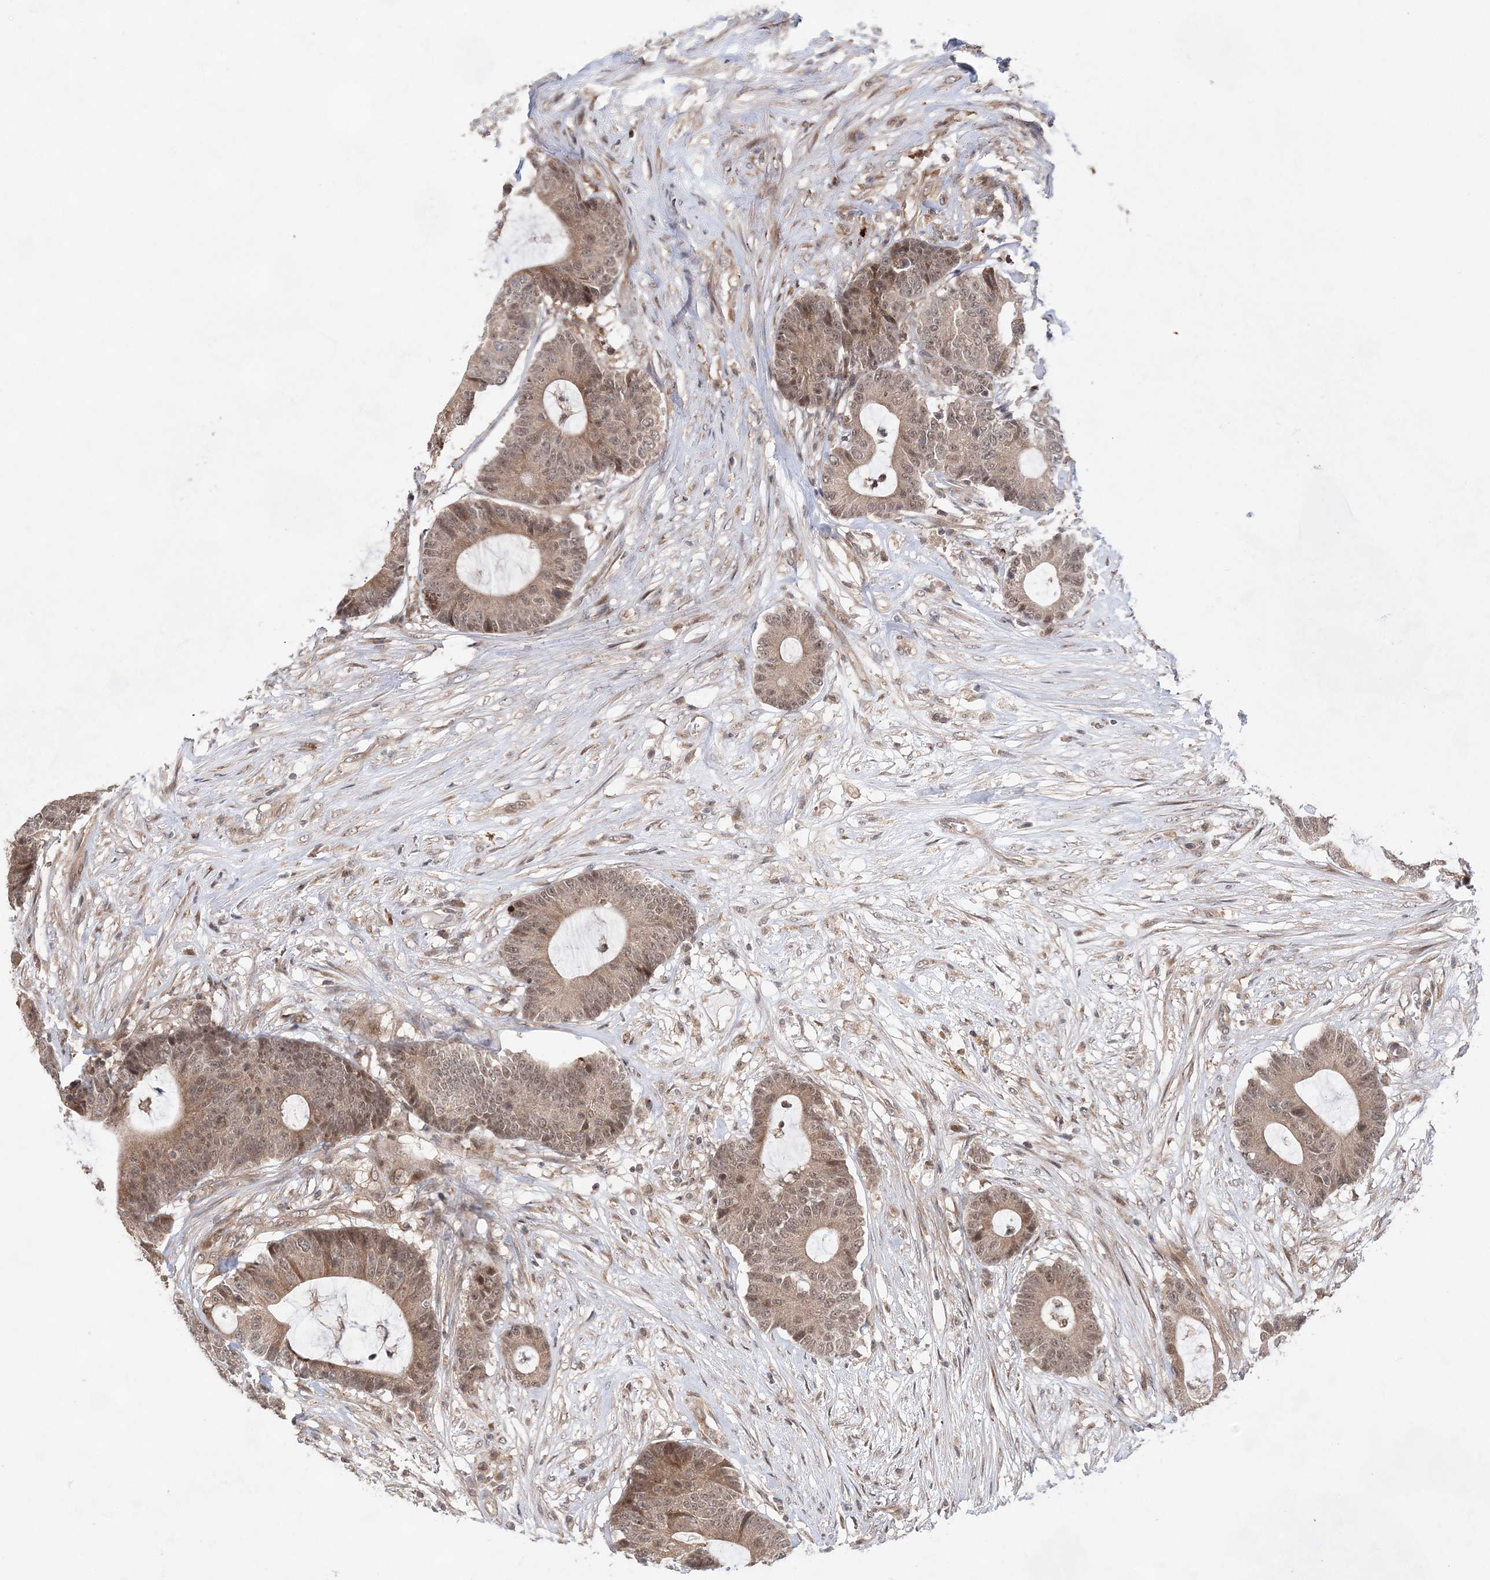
{"staining": {"intensity": "moderate", "quantity": "25%-75%", "location": "cytoplasmic/membranous,nuclear"}, "tissue": "colorectal cancer", "cell_type": "Tumor cells", "image_type": "cancer", "snomed": [{"axis": "morphology", "description": "Adenocarcinoma, NOS"}, {"axis": "topography", "description": "Colon"}], "caption": "DAB (3,3'-diaminobenzidine) immunohistochemical staining of human colorectal cancer (adenocarcinoma) displays moderate cytoplasmic/membranous and nuclear protein staining in about 25%-75% of tumor cells.", "gene": "ANAPC15", "patient": {"sex": "female", "age": 84}}